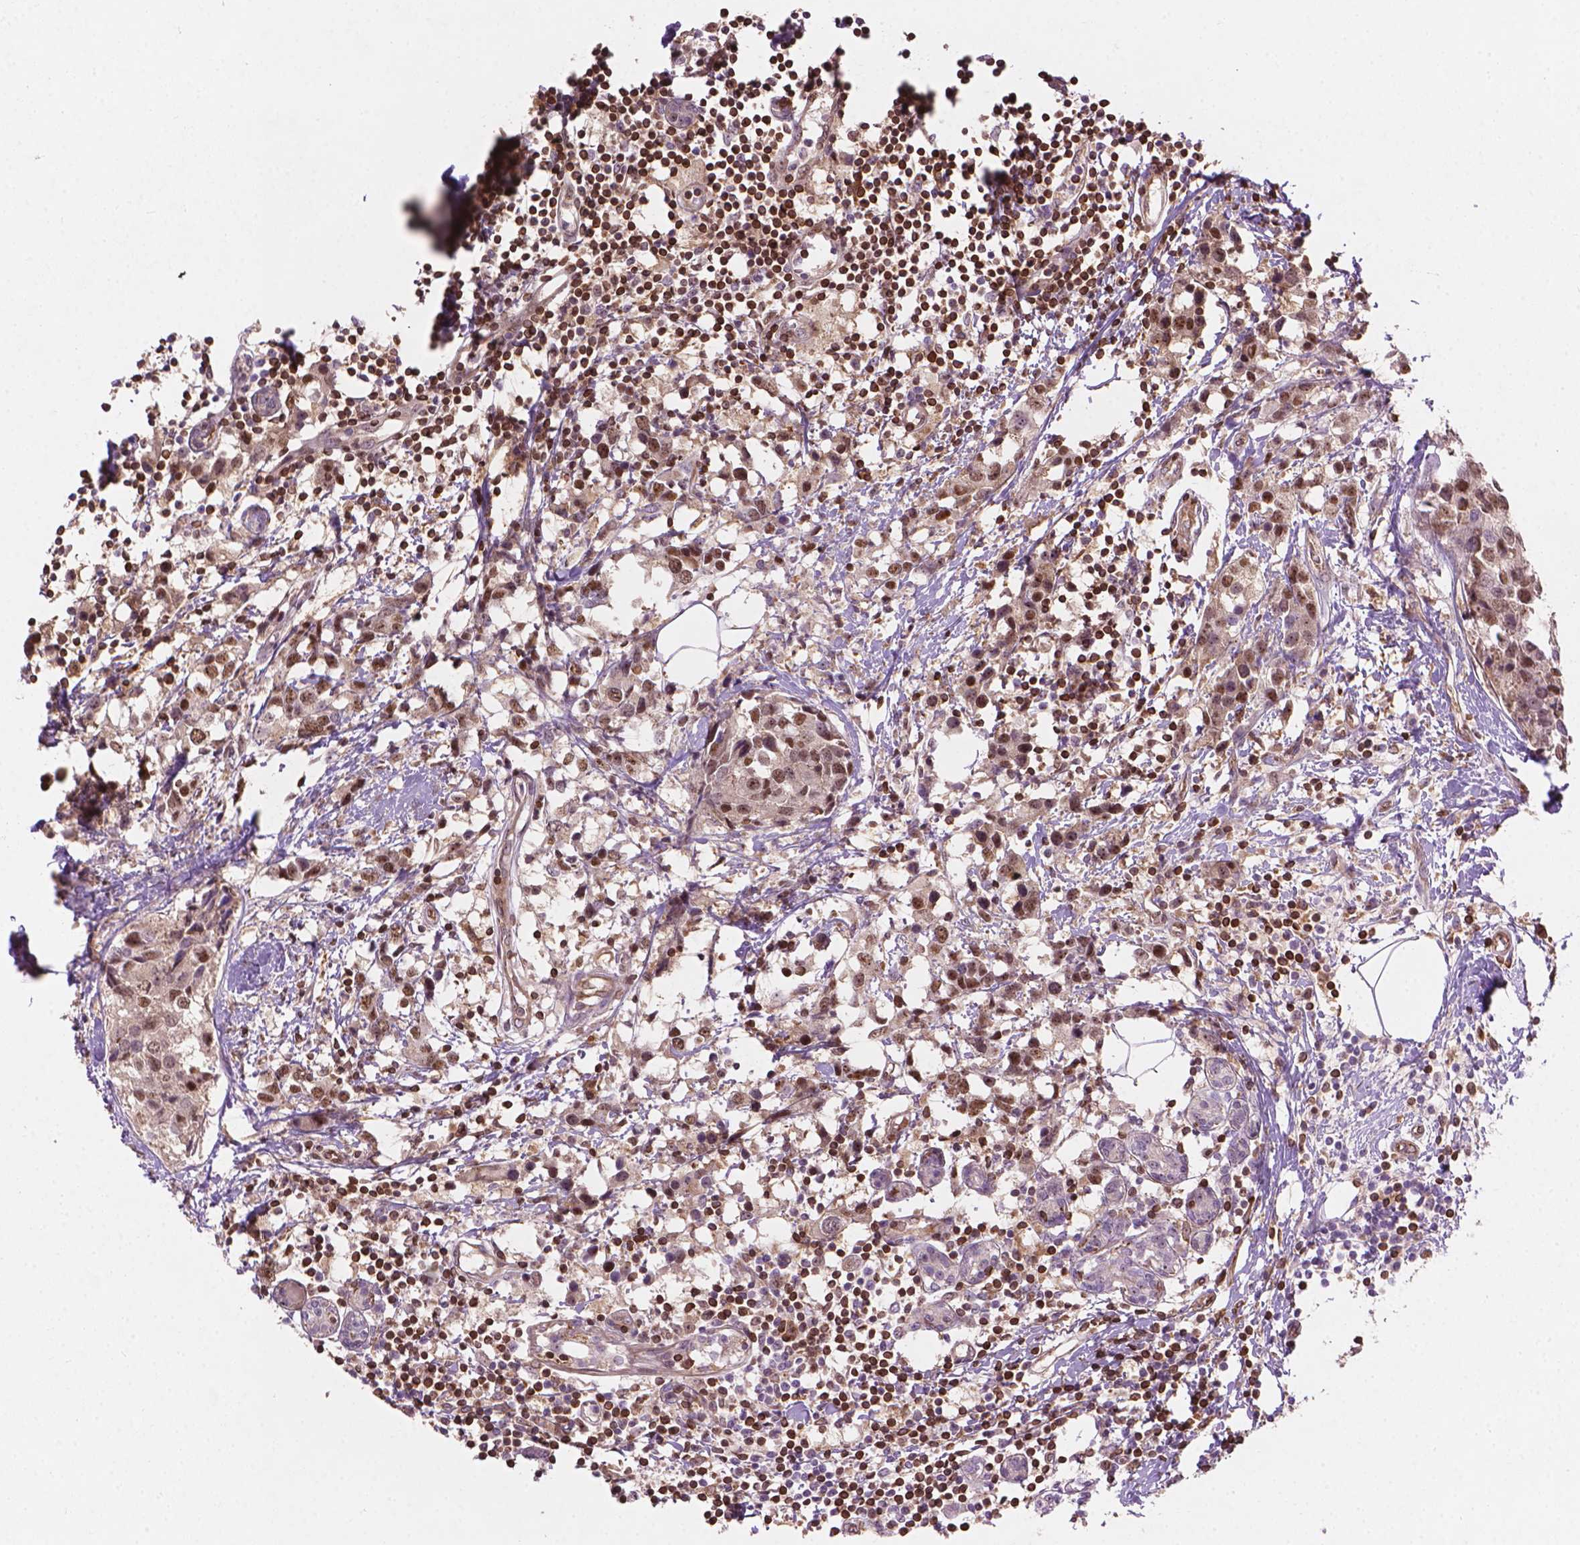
{"staining": {"intensity": "moderate", "quantity": ">75%", "location": "nuclear"}, "tissue": "breast cancer", "cell_type": "Tumor cells", "image_type": "cancer", "snomed": [{"axis": "morphology", "description": "Lobular carcinoma"}, {"axis": "topography", "description": "Breast"}], "caption": "A histopathology image showing moderate nuclear staining in approximately >75% of tumor cells in breast cancer, as visualized by brown immunohistochemical staining.", "gene": "SMC2", "patient": {"sex": "female", "age": 59}}